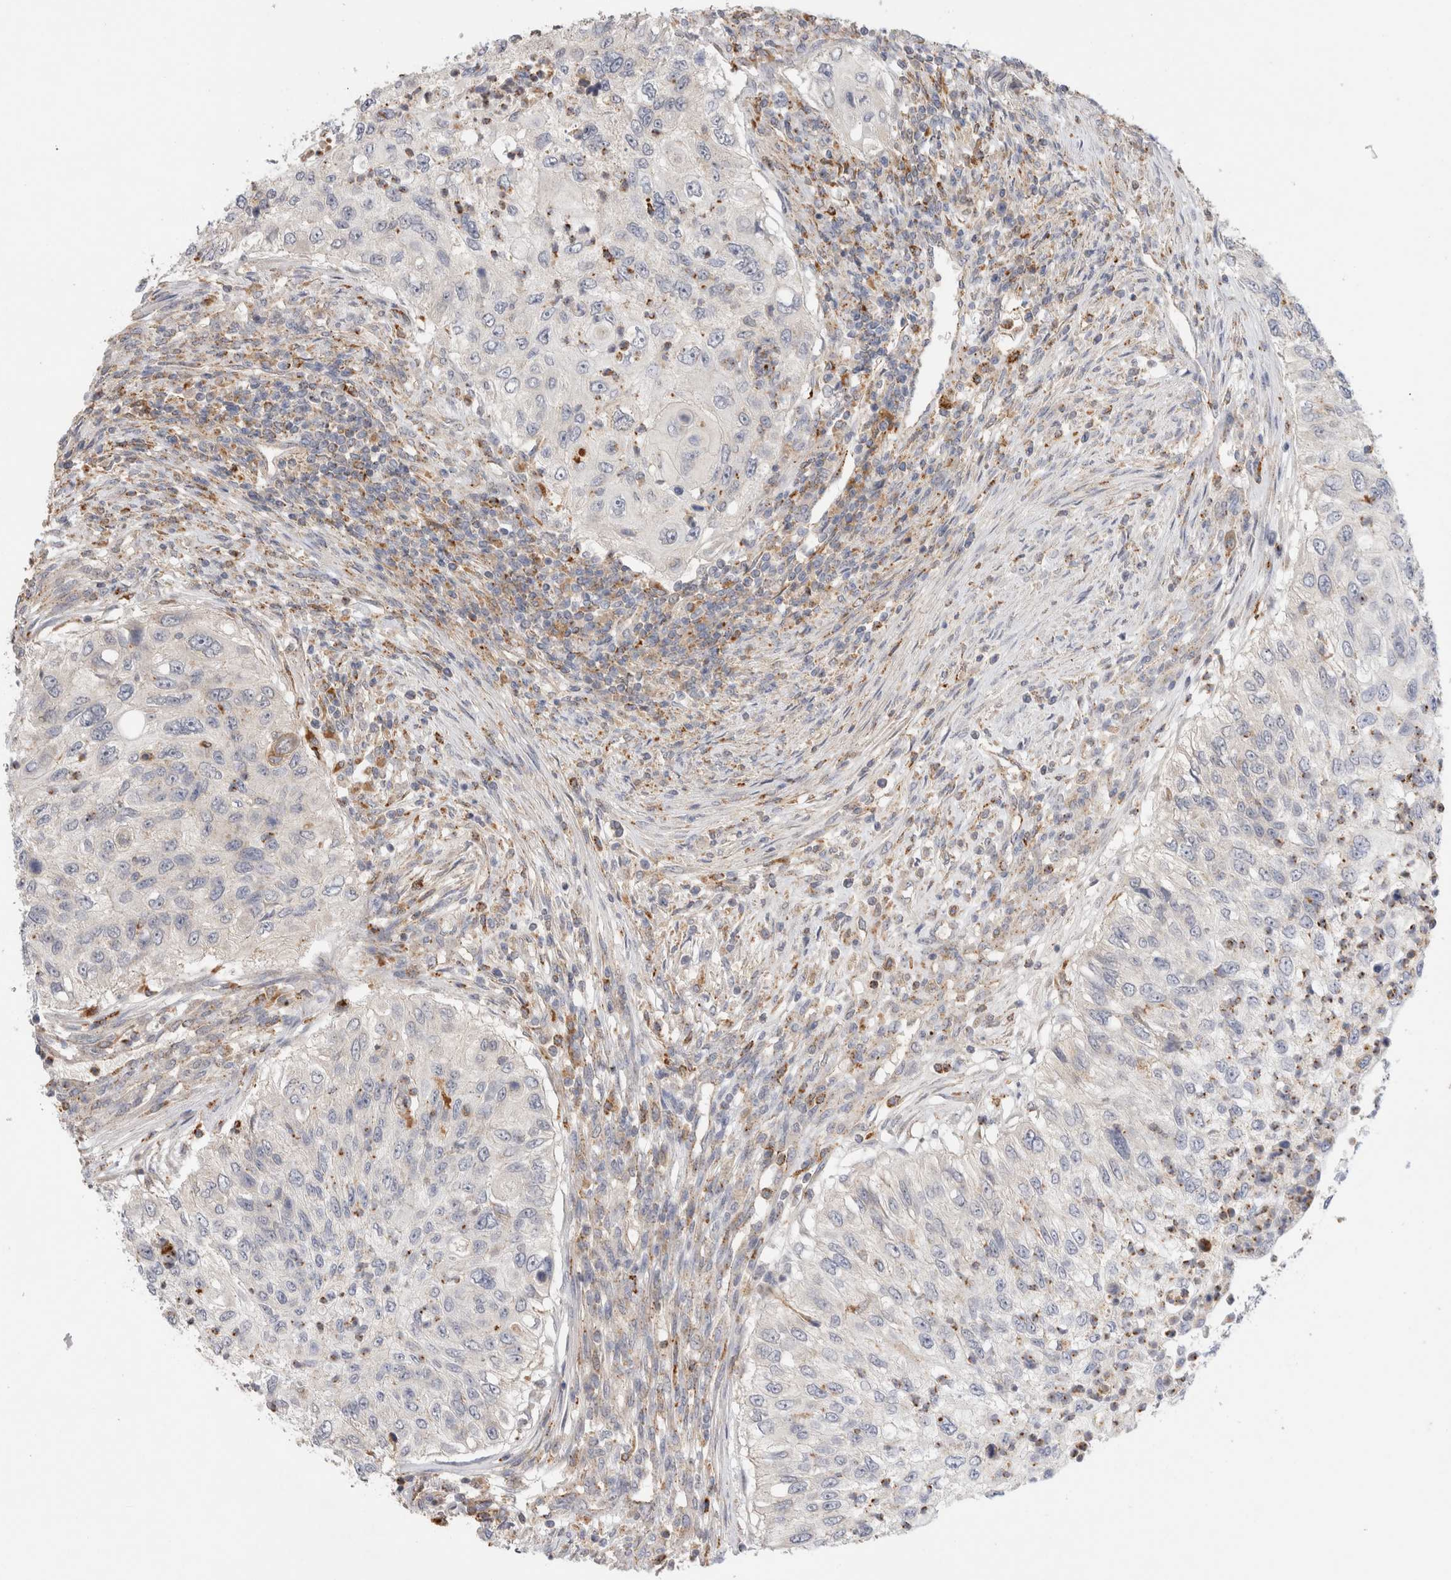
{"staining": {"intensity": "negative", "quantity": "none", "location": "none"}, "tissue": "urothelial cancer", "cell_type": "Tumor cells", "image_type": "cancer", "snomed": [{"axis": "morphology", "description": "Urothelial carcinoma, High grade"}, {"axis": "topography", "description": "Urinary bladder"}], "caption": "A histopathology image of human high-grade urothelial carcinoma is negative for staining in tumor cells.", "gene": "GNS", "patient": {"sex": "female", "age": 60}}